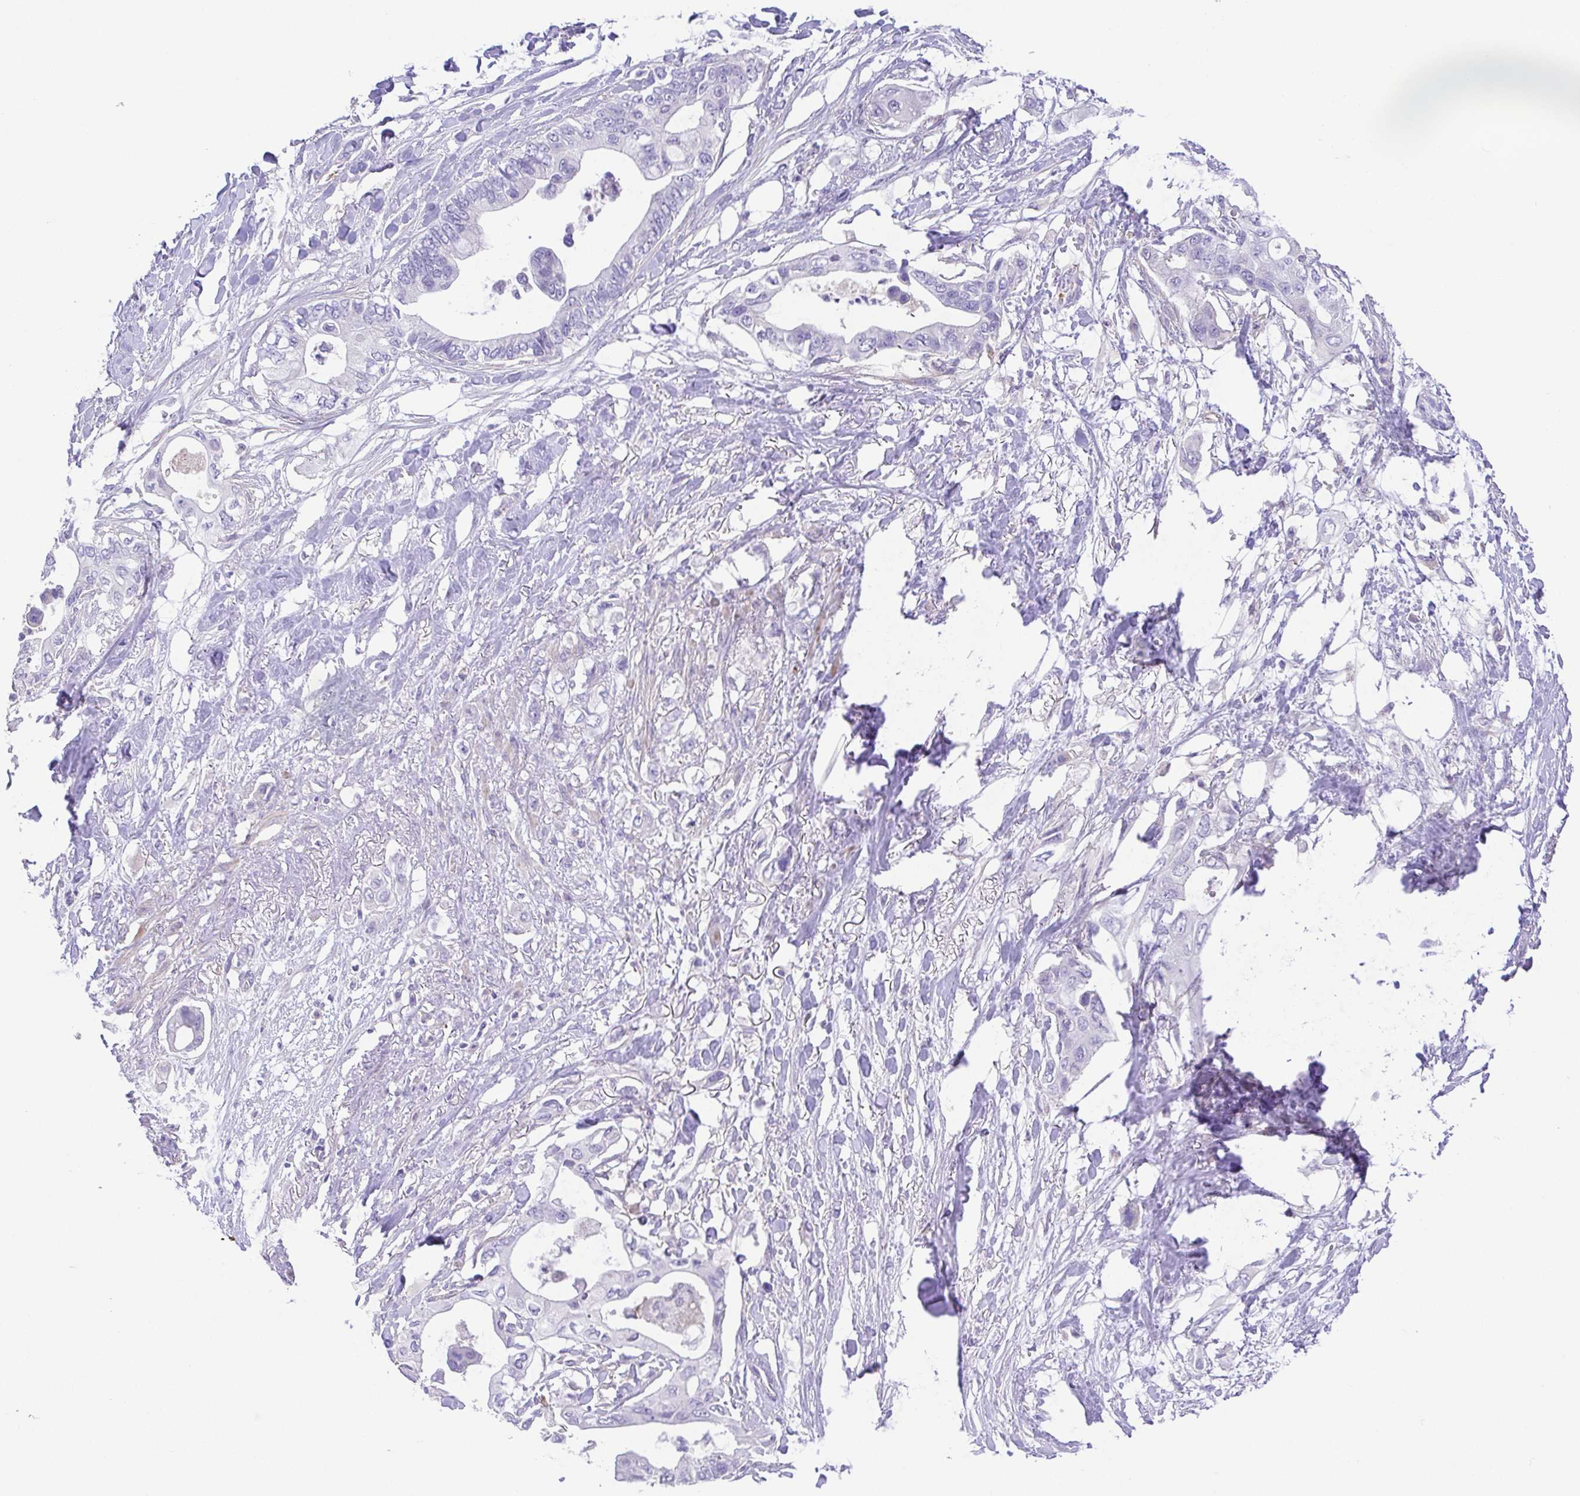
{"staining": {"intensity": "negative", "quantity": "none", "location": "none"}, "tissue": "pancreatic cancer", "cell_type": "Tumor cells", "image_type": "cancer", "snomed": [{"axis": "morphology", "description": "Adenocarcinoma, NOS"}, {"axis": "topography", "description": "Pancreas"}], "caption": "High magnification brightfield microscopy of adenocarcinoma (pancreatic) stained with DAB (brown) and counterstained with hematoxylin (blue): tumor cells show no significant positivity.", "gene": "PRR14L", "patient": {"sex": "female", "age": 63}}